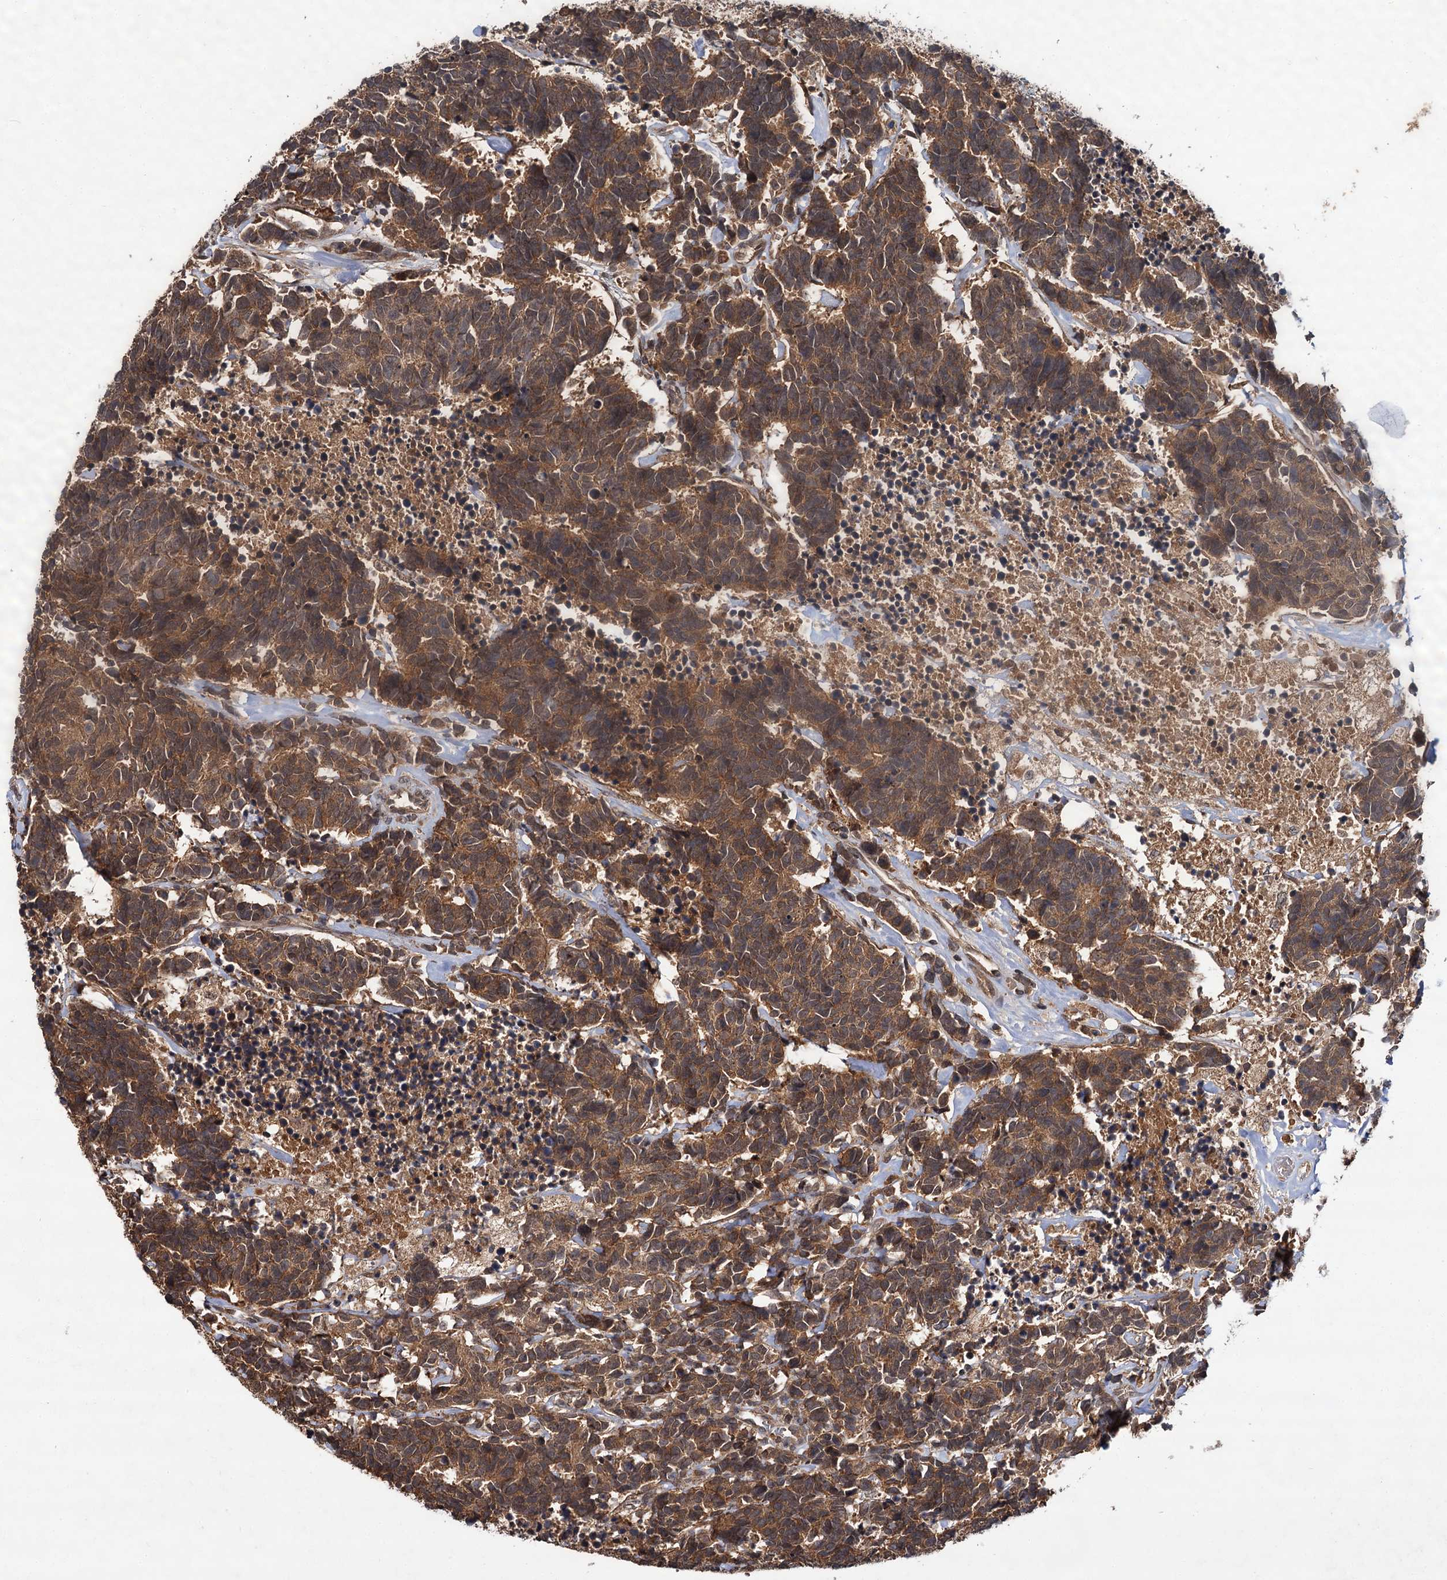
{"staining": {"intensity": "moderate", "quantity": ">75%", "location": "cytoplasmic/membranous"}, "tissue": "carcinoid", "cell_type": "Tumor cells", "image_type": "cancer", "snomed": [{"axis": "morphology", "description": "Carcinoma, NOS"}, {"axis": "morphology", "description": "Carcinoid, malignant, NOS"}, {"axis": "topography", "description": "Urinary bladder"}], "caption": "Moderate cytoplasmic/membranous protein staining is present in approximately >75% of tumor cells in carcinoid.", "gene": "MBD6", "patient": {"sex": "male", "age": 57}}